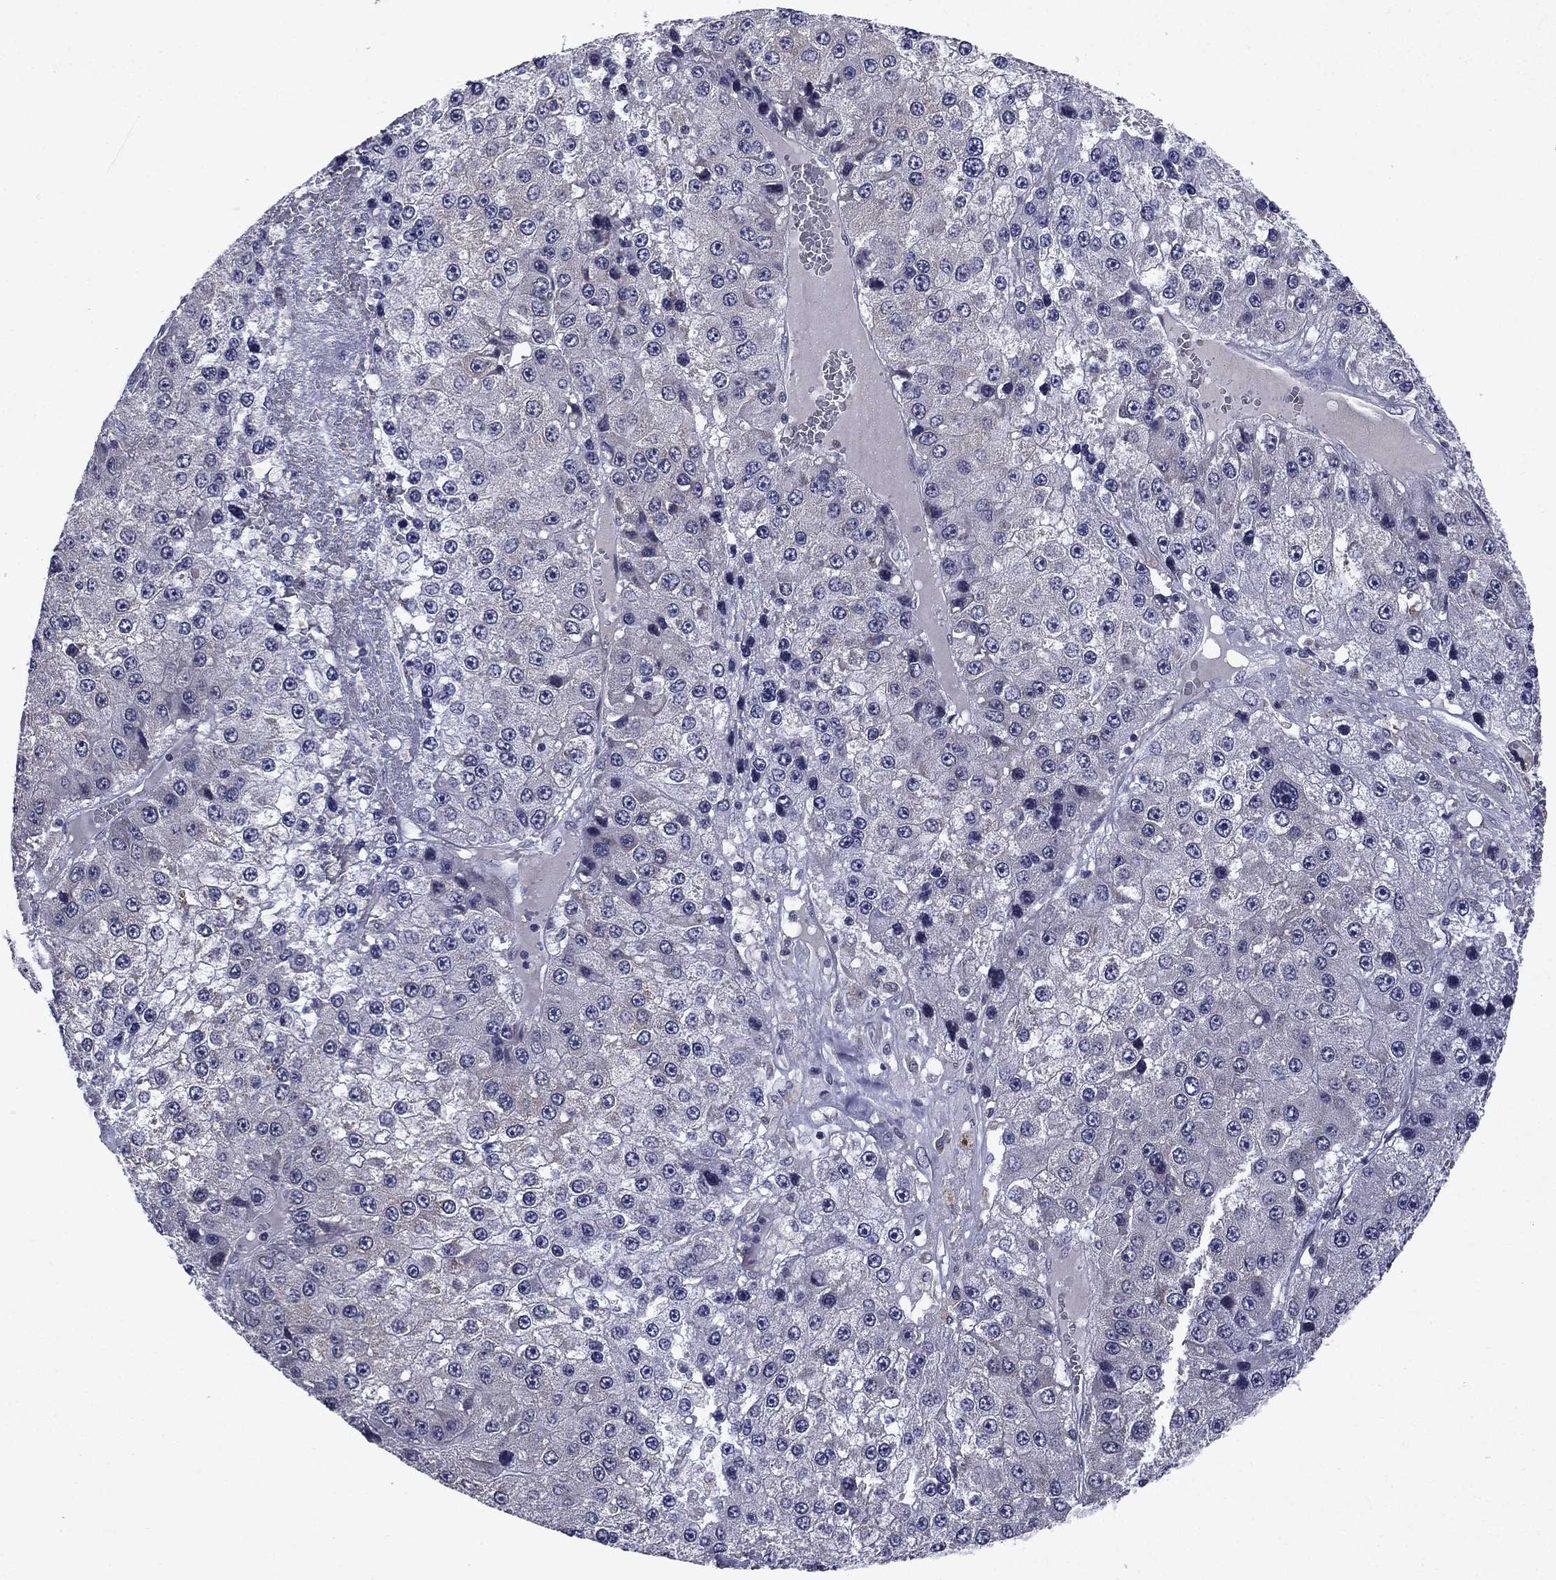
{"staining": {"intensity": "negative", "quantity": "none", "location": "none"}, "tissue": "liver cancer", "cell_type": "Tumor cells", "image_type": "cancer", "snomed": [{"axis": "morphology", "description": "Carcinoma, Hepatocellular, NOS"}, {"axis": "topography", "description": "Liver"}], "caption": "IHC of human liver cancer (hepatocellular carcinoma) shows no staining in tumor cells.", "gene": "ECM1", "patient": {"sex": "female", "age": 73}}